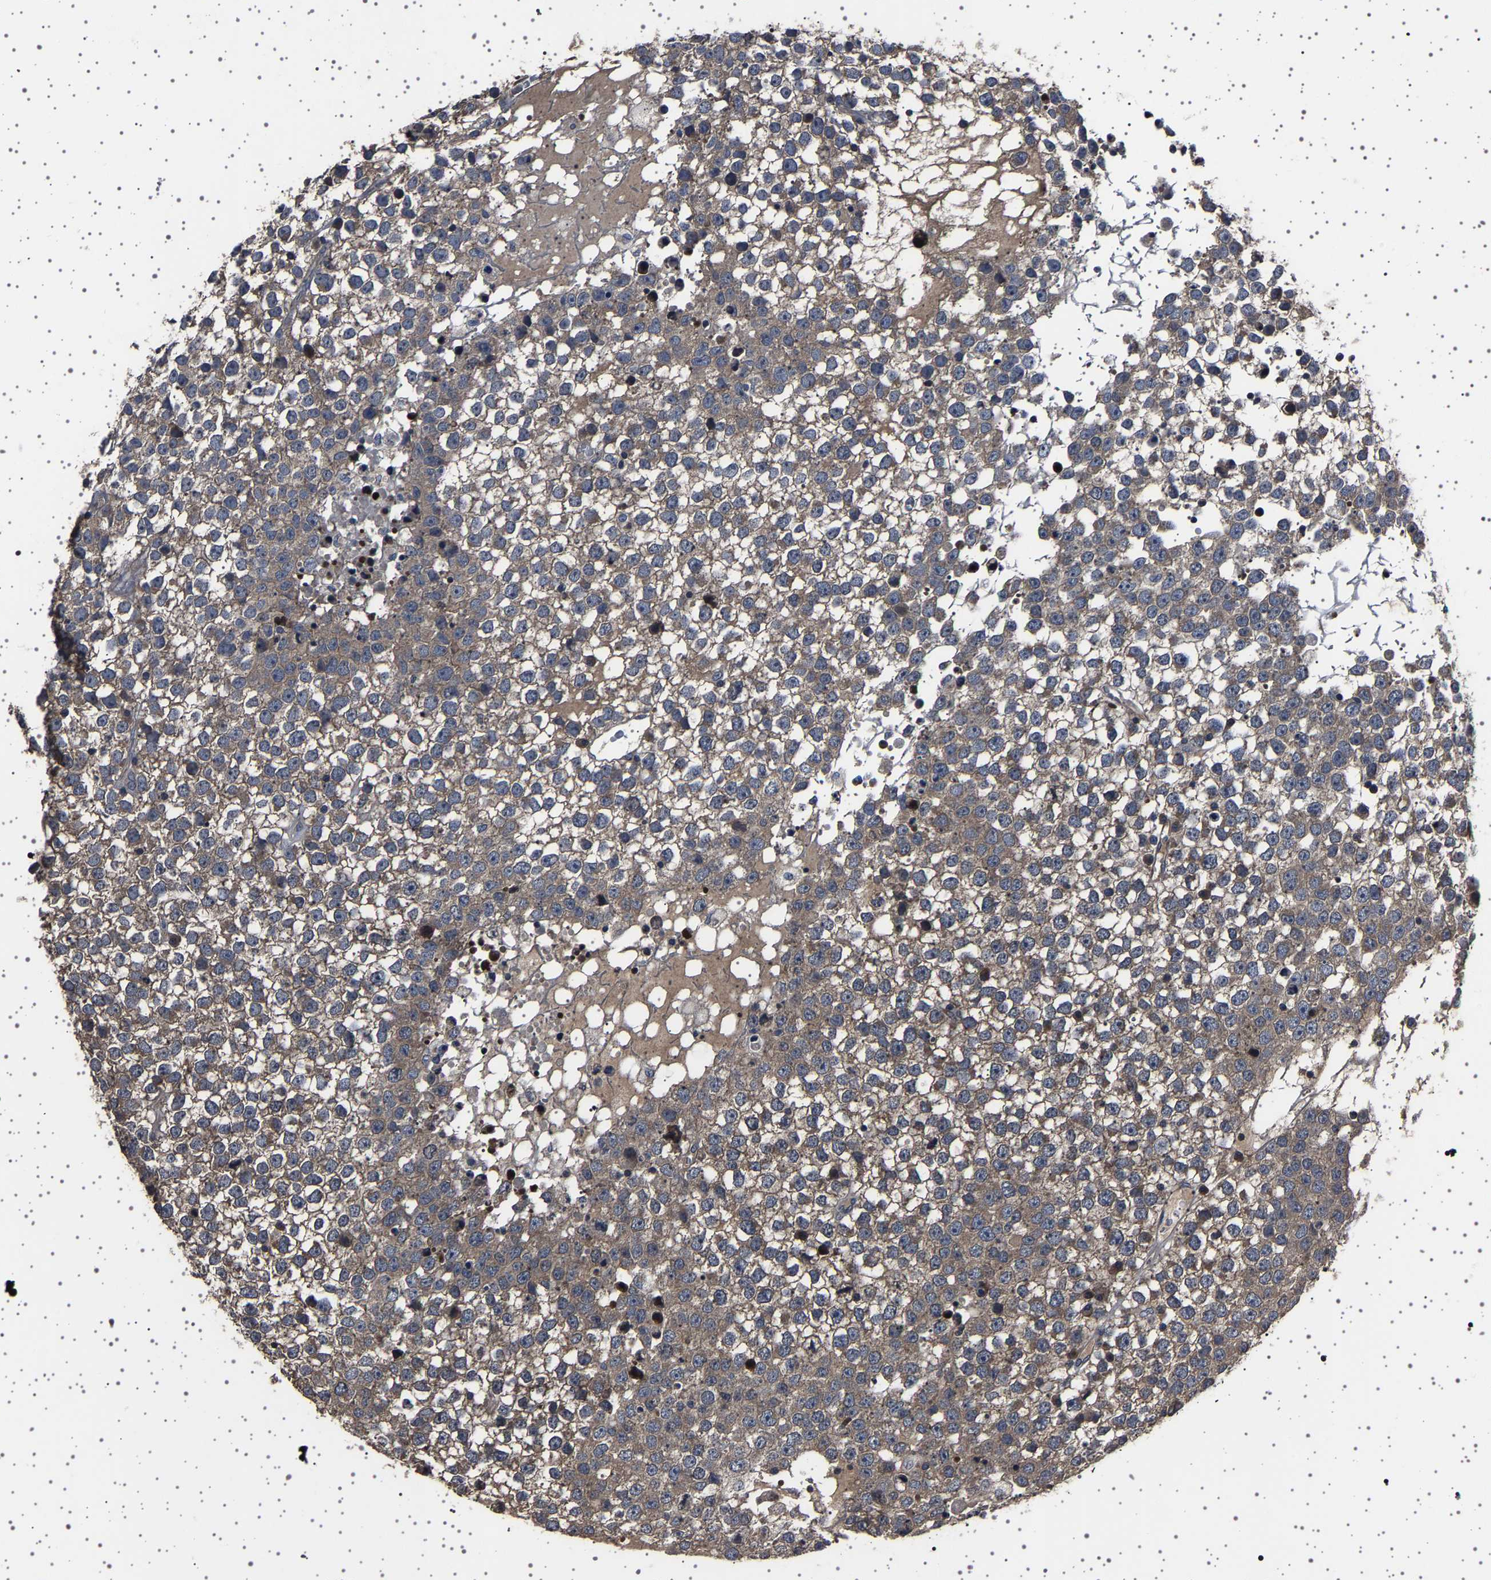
{"staining": {"intensity": "weak", "quantity": "25%-75%", "location": "cytoplasmic/membranous"}, "tissue": "testis cancer", "cell_type": "Tumor cells", "image_type": "cancer", "snomed": [{"axis": "morphology", "description": "Seminoma, NOS"}, {"axis": "topography", "description": "Testis"}], "caption": "Weak cytoplasmic/membranous protein positivity is seen in approximately 25%-75% of tumor cells in testis cancer. (DAB (3,3'-diaminobenzidine) IHC with brightfield microscopy, high magnification).", "gene": "NCKAP1", "patient": {"sex": "male", "age": 65}}